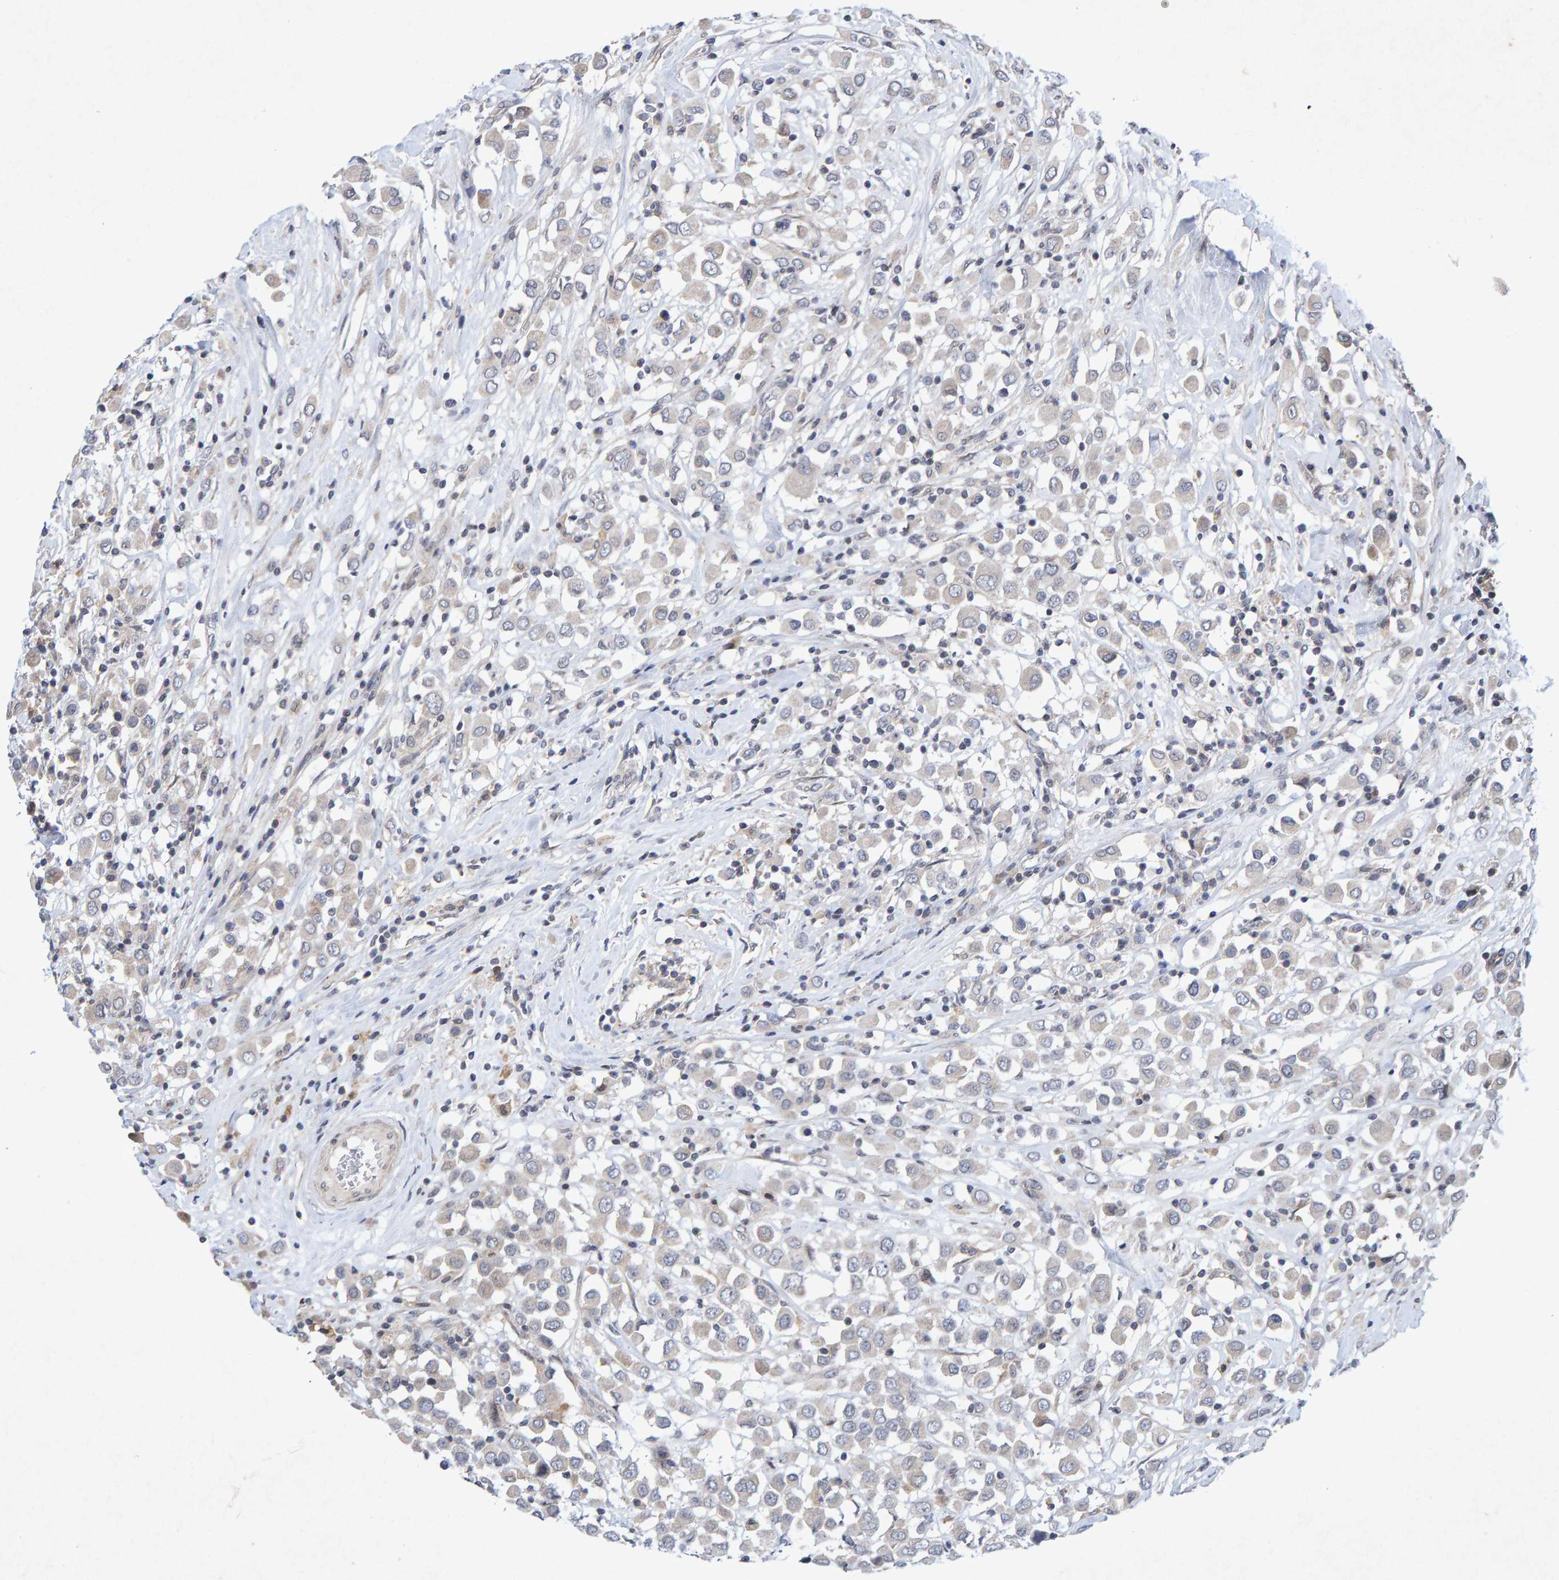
{"staining": {"intensity": "negative", "quantity": "none", "location": "none"}, "tissue": "breast cancer", "cell_type": "Tumor cells", "image_type": "cancer", "snomed": [{"axis": "morphology", "description": "Duct carcinoma"}, {"axis": "topography", "description": "Breast"}], "caption": "This photomicrograph is of invasive ductal carcinoma (breast) stained with immunohistochemistry to label a protein in brown with the nuclei are counter-stained blue. There is no expression in tumor cells. (Immunohistochemistry, brightfield microscopy, high magnification).", "gene": "CDH2", "patient": {"sex": "female", "age": 61}}